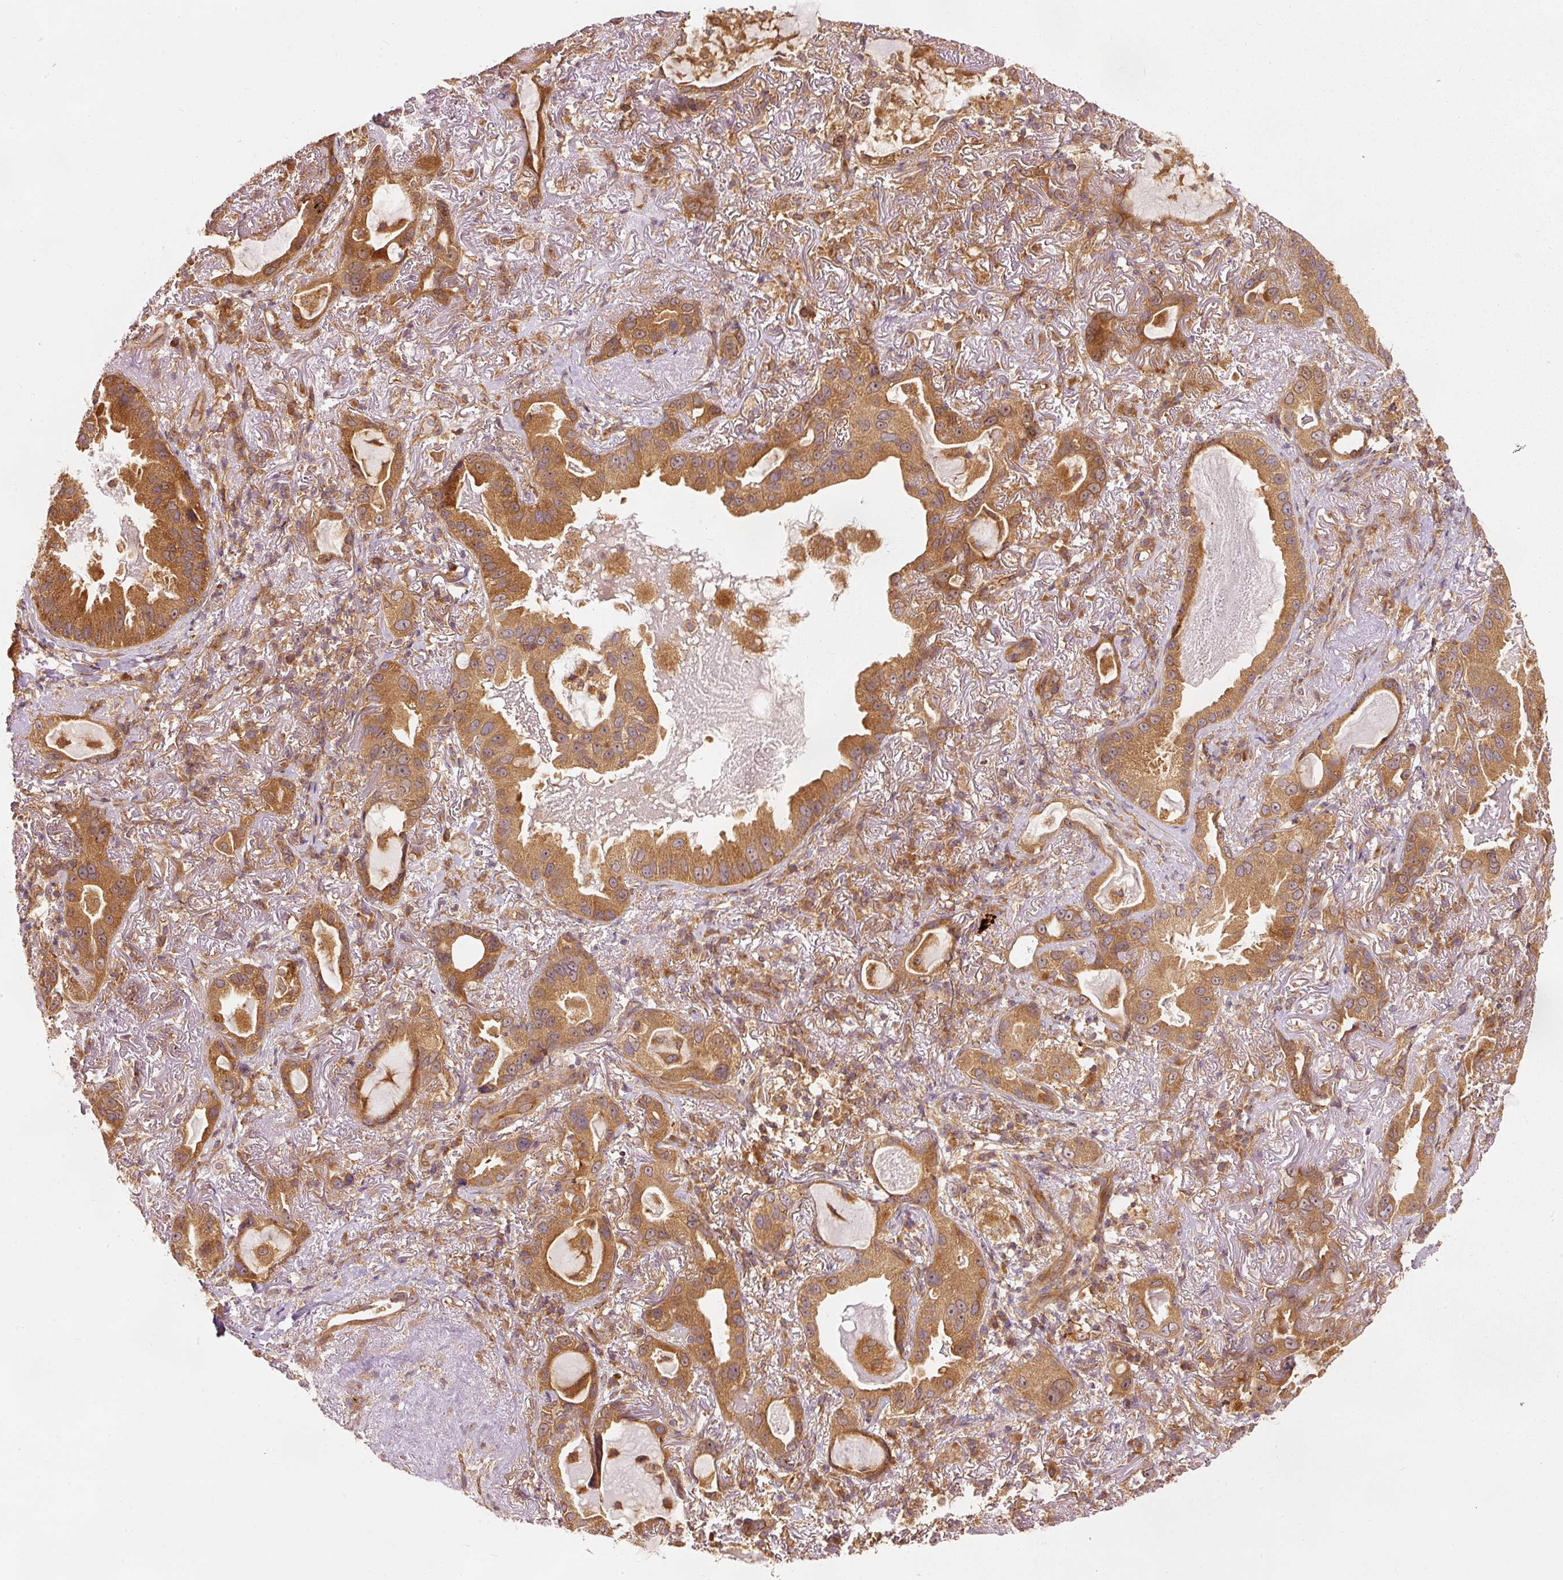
{"staining": {"intensity": "moderate", "quantity": ">75%", "location": "cytoplasmic/membranous"}, "tissue": "lung cancer", "cell_type": "Tumor cells", "image_type": "cancer", "snomed": [{"axis": "morphology", "description": "Adenocarcinoma, NOS"}, {"axis": "topography", "description": "Lung"}], "caption": "A brown stain labels moderate cytoplasmic/membranous expression of a protein in human adenocarcinoma (lung) tumor cells.", "gene": "EIF3B", "patient": {"sex": "female", "age": 69}}